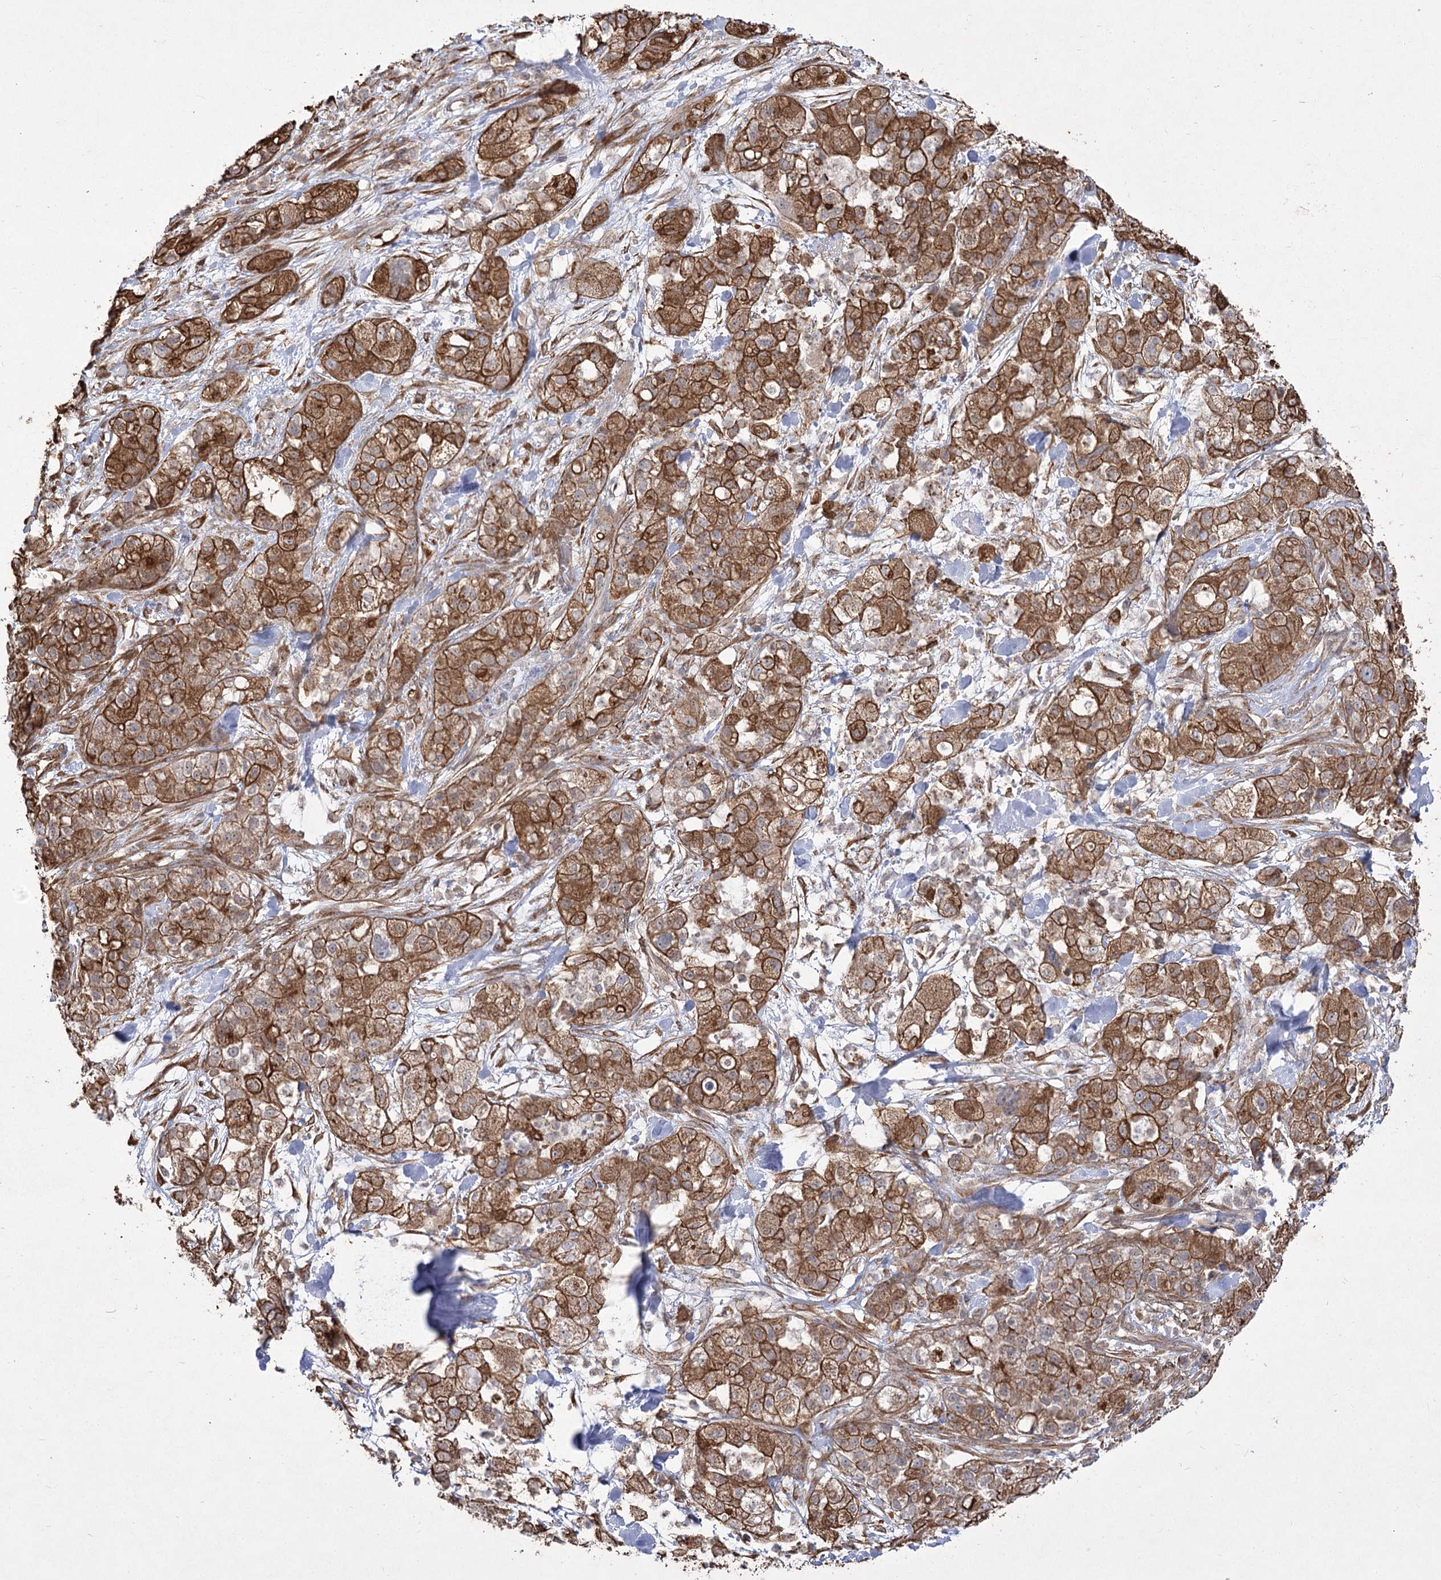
{"staining": {"intensity": "strong", "quantity": ">75%", "location": "cytoplasmic/membranous"}, "tissue": "pancreatic cancer", "cell_type": "Tumor cells", "image_type": "cancer", "snomed": [{"axis": "morphology", "description": "Adenocarcinoma, NOS"}, {"axis": "topography", "description": "Pancreas"}], "caption": "A micrograph of adenocarcinoma (pancreatic) stained for a protein displays strong cytoplasmic/membranous brown staining in tumor cells.", "gene": "SH3BP5L", "patient": {"sex": "female", "age": 78}}